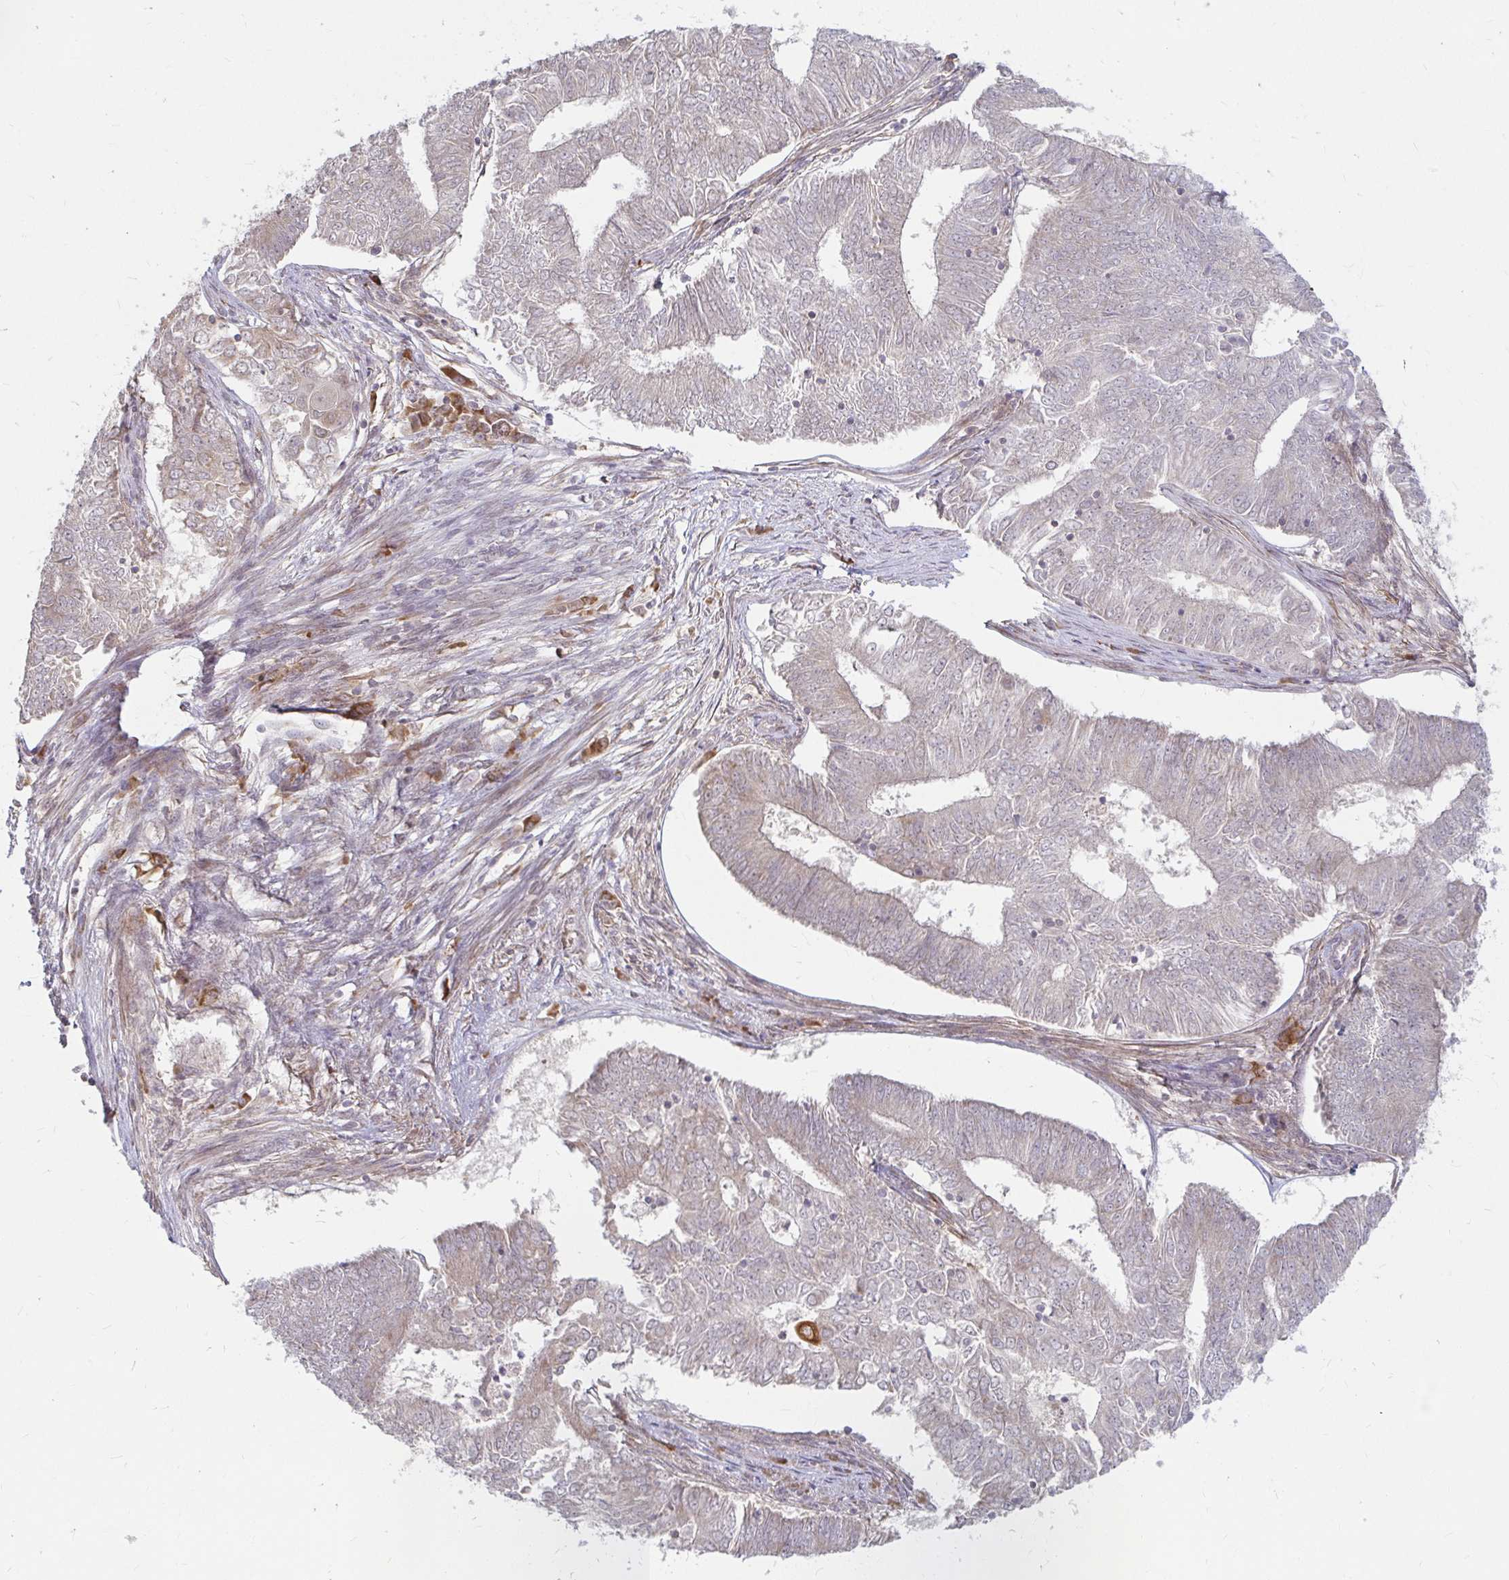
{"staining": {"intensity": "negative", "quantity": "none", "location": "none"}, "tissue": "endometrial cancer", "cell_type": "Tumor cells", "image_type": "cancer", "snomed": [{"axis": "morphology", "description": "Adenocarcinoma, NOS"}, {"axis": "topography", "description": "Endometrium"}], "caption": "Tumor cells are negative for brown protein staining in endometrial cancer.", "gene": "CAST", "patient": {"sex": "female", "age": 62}}